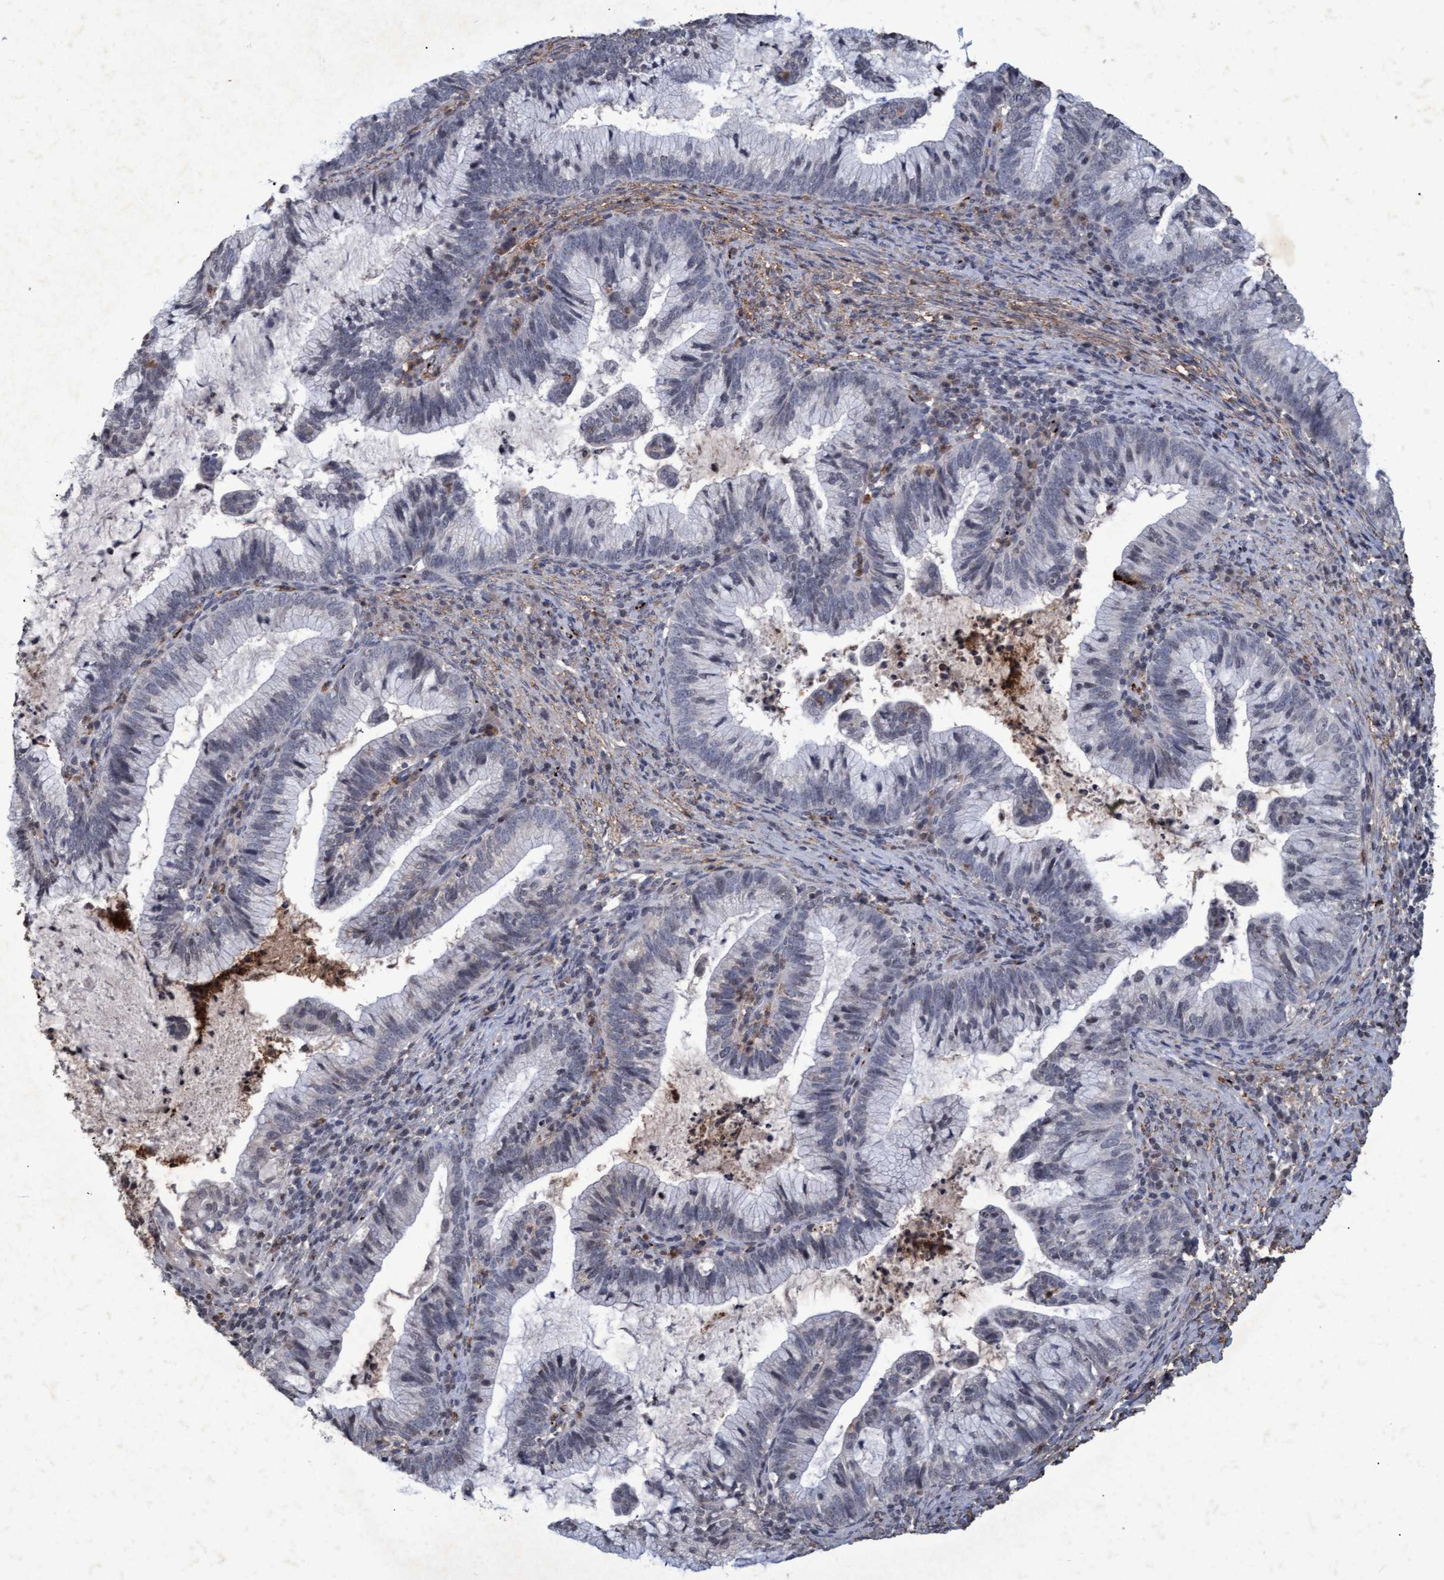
{"staining": {"intensity": "negative", "quantity": "none", "location": "none"}, "tissue": "cervical cancer", "cell_type": "Tumor cells", "image_type": "cancer", "snomed": [{"axis": "morphology", "description": "Adenocarcinoma, NOS"}, {"axis": "topography", "description": "Cervix"}], "caption": "Protein analysis of cervical adenocarcinoma exhibits no significant staining in tumor cells.", "gene": "GALC", "patient": {"sex": "female", "age": 36}}